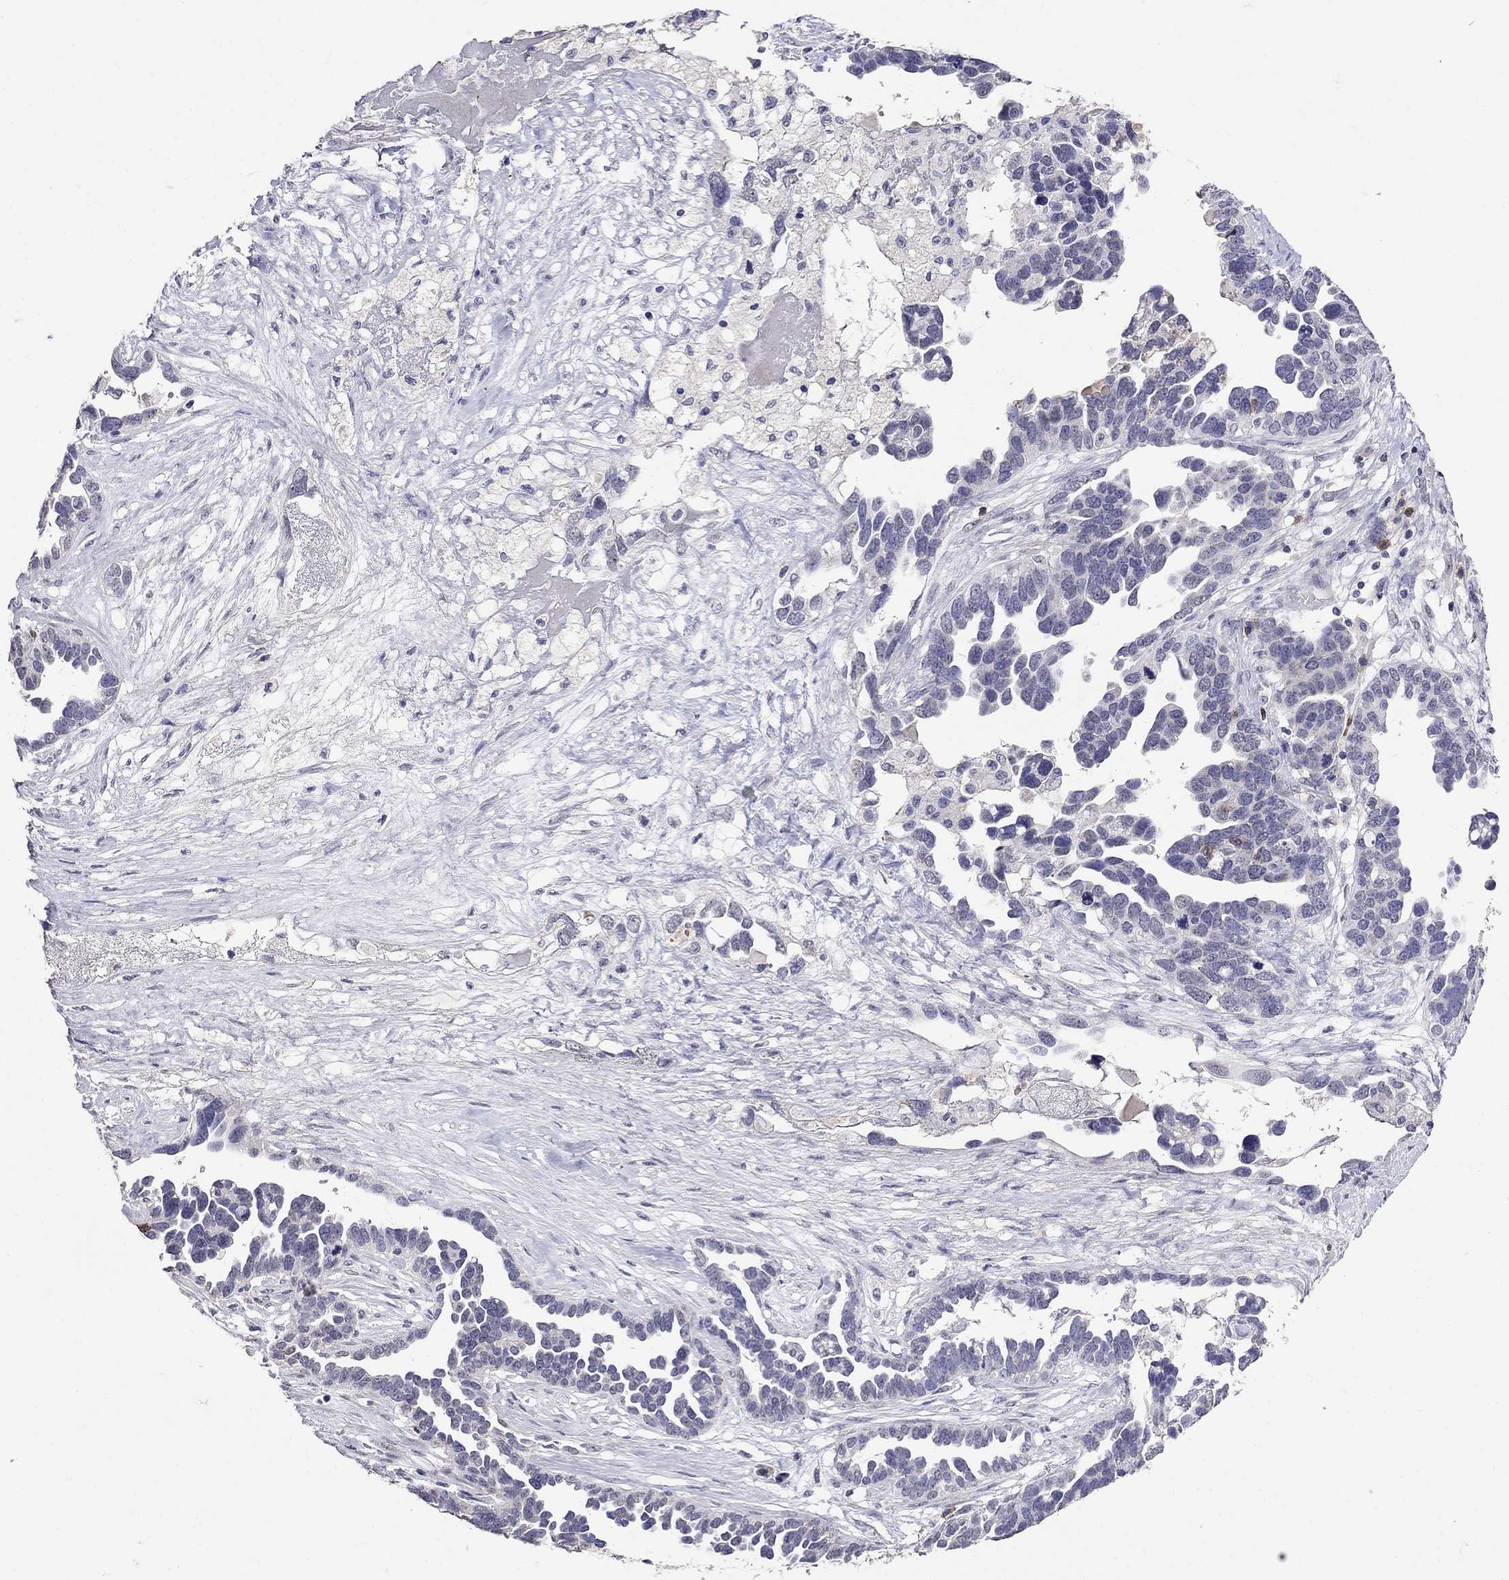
{"staining": {"intensity": "negative", "quantity": "none", "location": "none"}, "tissue": "ovarian cancer", "cell_type": "Tumor cells", "image_type": "cancer", "snomed": [{"axis": "morphology", "description": "Cystadenocarcinoma, serous, NOS"}, {"axis": "topography", "description": "Ovary"}], "caption": "Ovarian cancer (serous cystadenocarcinoma) was stained to show a protein in brown. There is no significant staining in tumor cells.", "gene": "CD8B", "patient": {"sex": "female", "age": 54}}